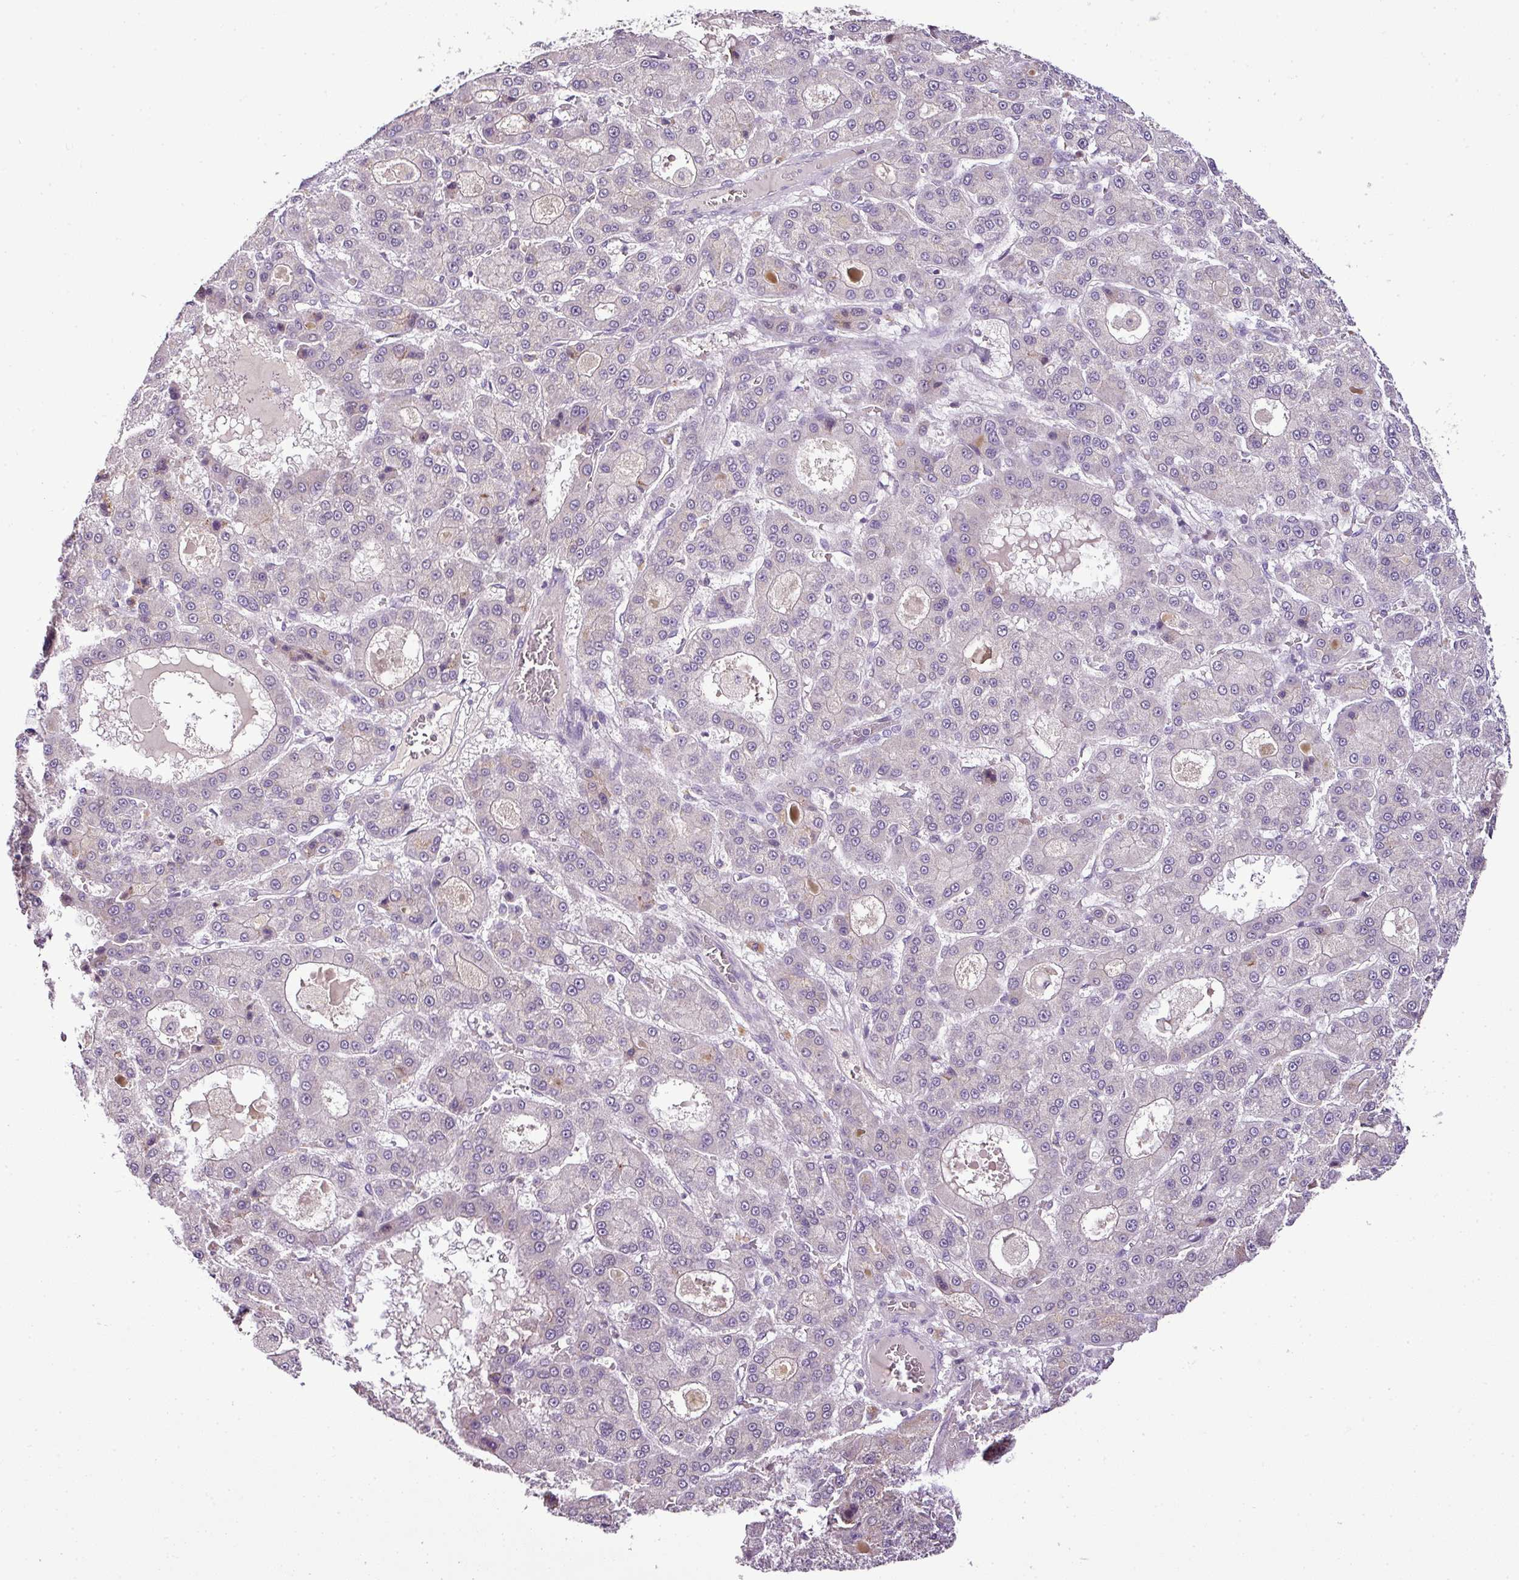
{"staining": {"intensity": "negative", "quantity": "none", "location": "none"}, "tissue": "liver cancer", "cell_type": "Tumor cells", "image_type": "cancer", "snomed": [{"axis": "morphology", "description": "Carcinoma, Hepatocellular, NOS"}, {"axis": "topography", "description": "Liver"}], "caption": "Immunohistochemistry of human liver hepatocellular carcinoma exhibits no staining in tumor cells. The staining was performed using DAB (3,3'-diaminobenzidine) to visualize the protein expression in brown, while the nuclei were stained in blue with hematoxylin (Magnification: 20x).", "gene": "TEX30", "patient": {"sex": "male", "age": 70}}